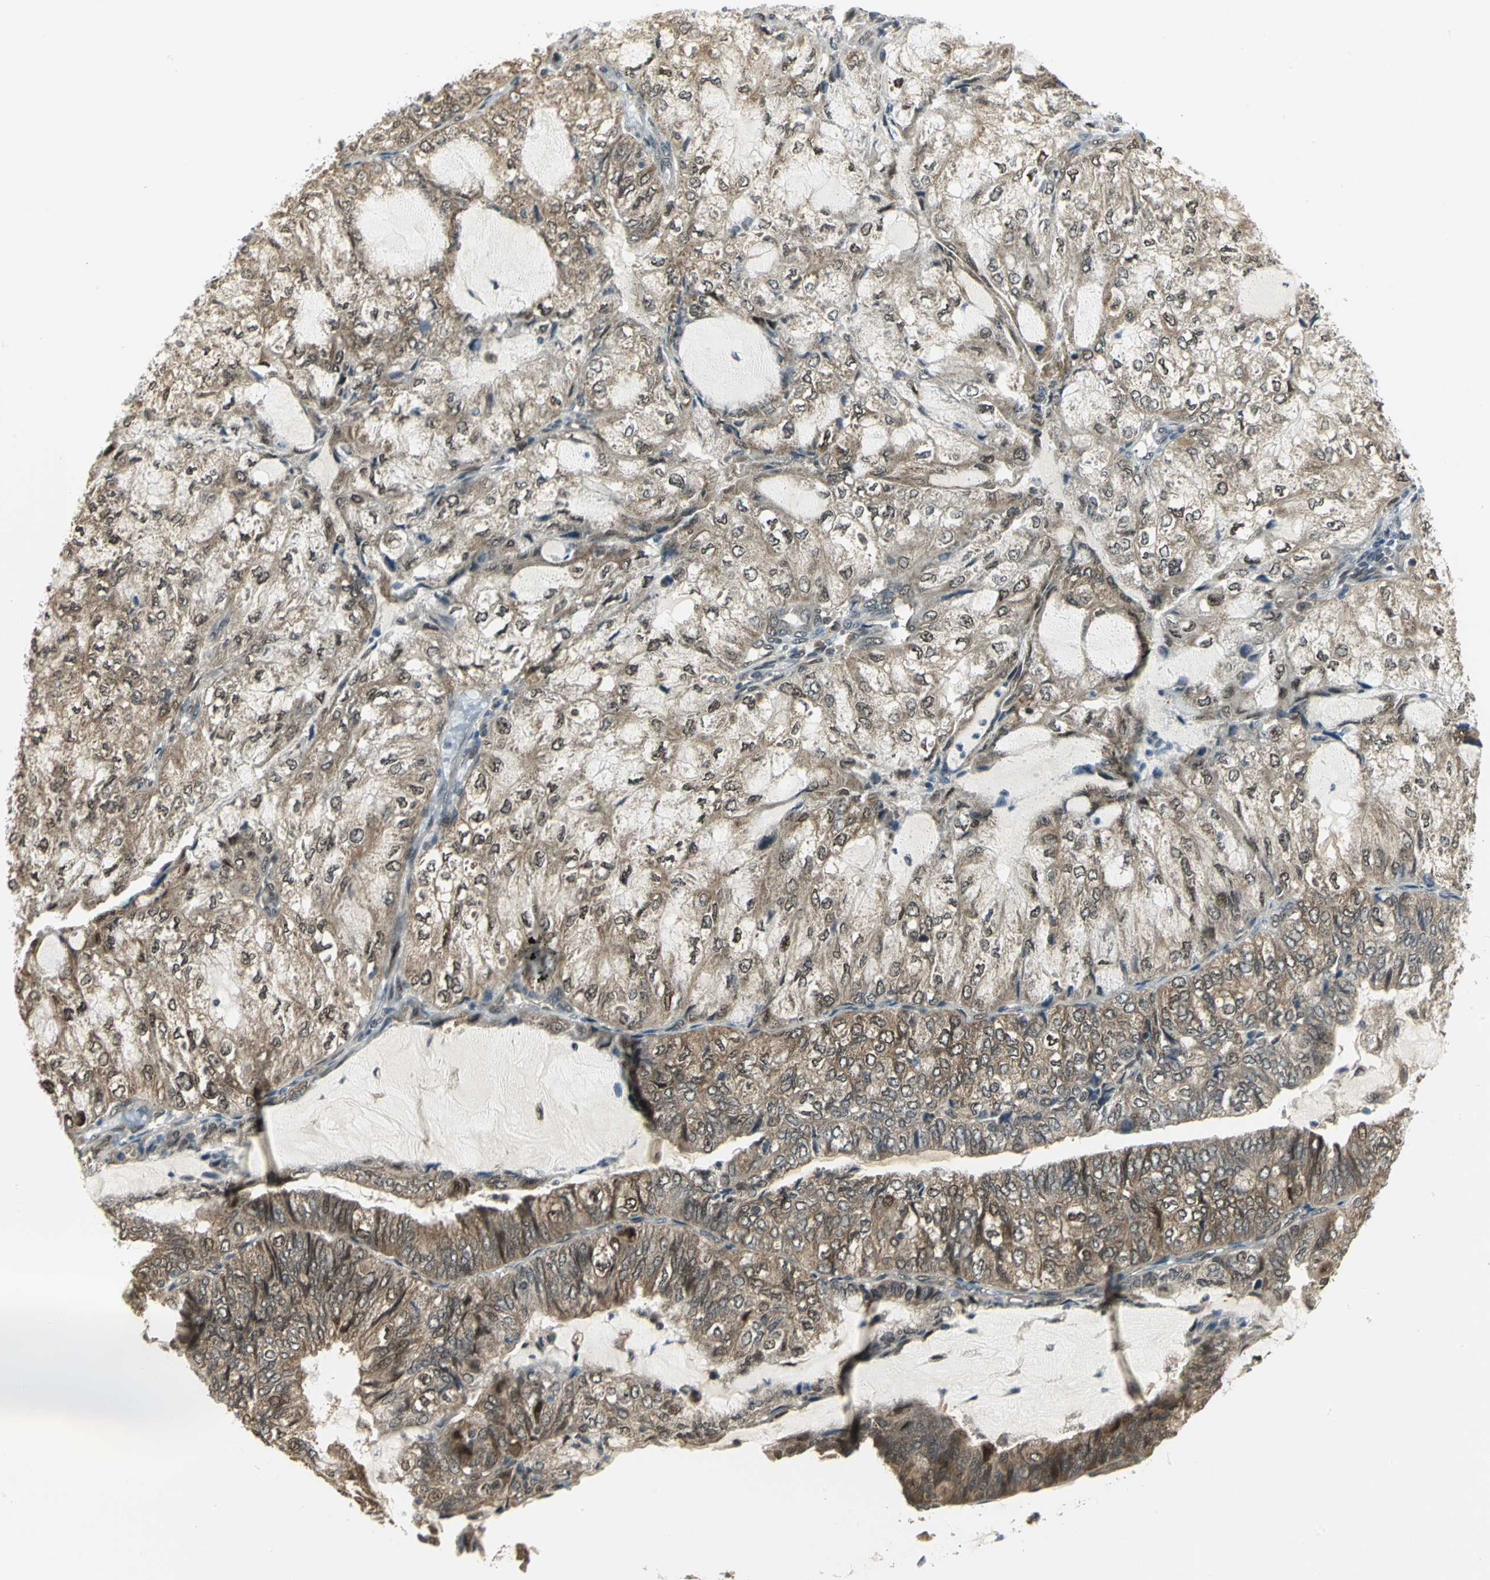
{"staining": {"intensity": "moderate", "quantity": ">75%", "location": "cytoplasmic/membranous"}, "tissue": "endometrial cancer", "cell_type": "Tumor cells", "image_type": "cancer", "snomed": [{"axis": "morphology", "description": "Adenocarcinoma, NOS"}, {"axis": "topography", "description": "Endometrium"}], "caption": "Tumor cells exhibit medium levels of moderate cytoplasmic/membranous expression in approximately >75% of cells in adenocarcinoma (endometrial).", "gene": "PSMC4", "patient": {"sex": "female", "age": 81}}